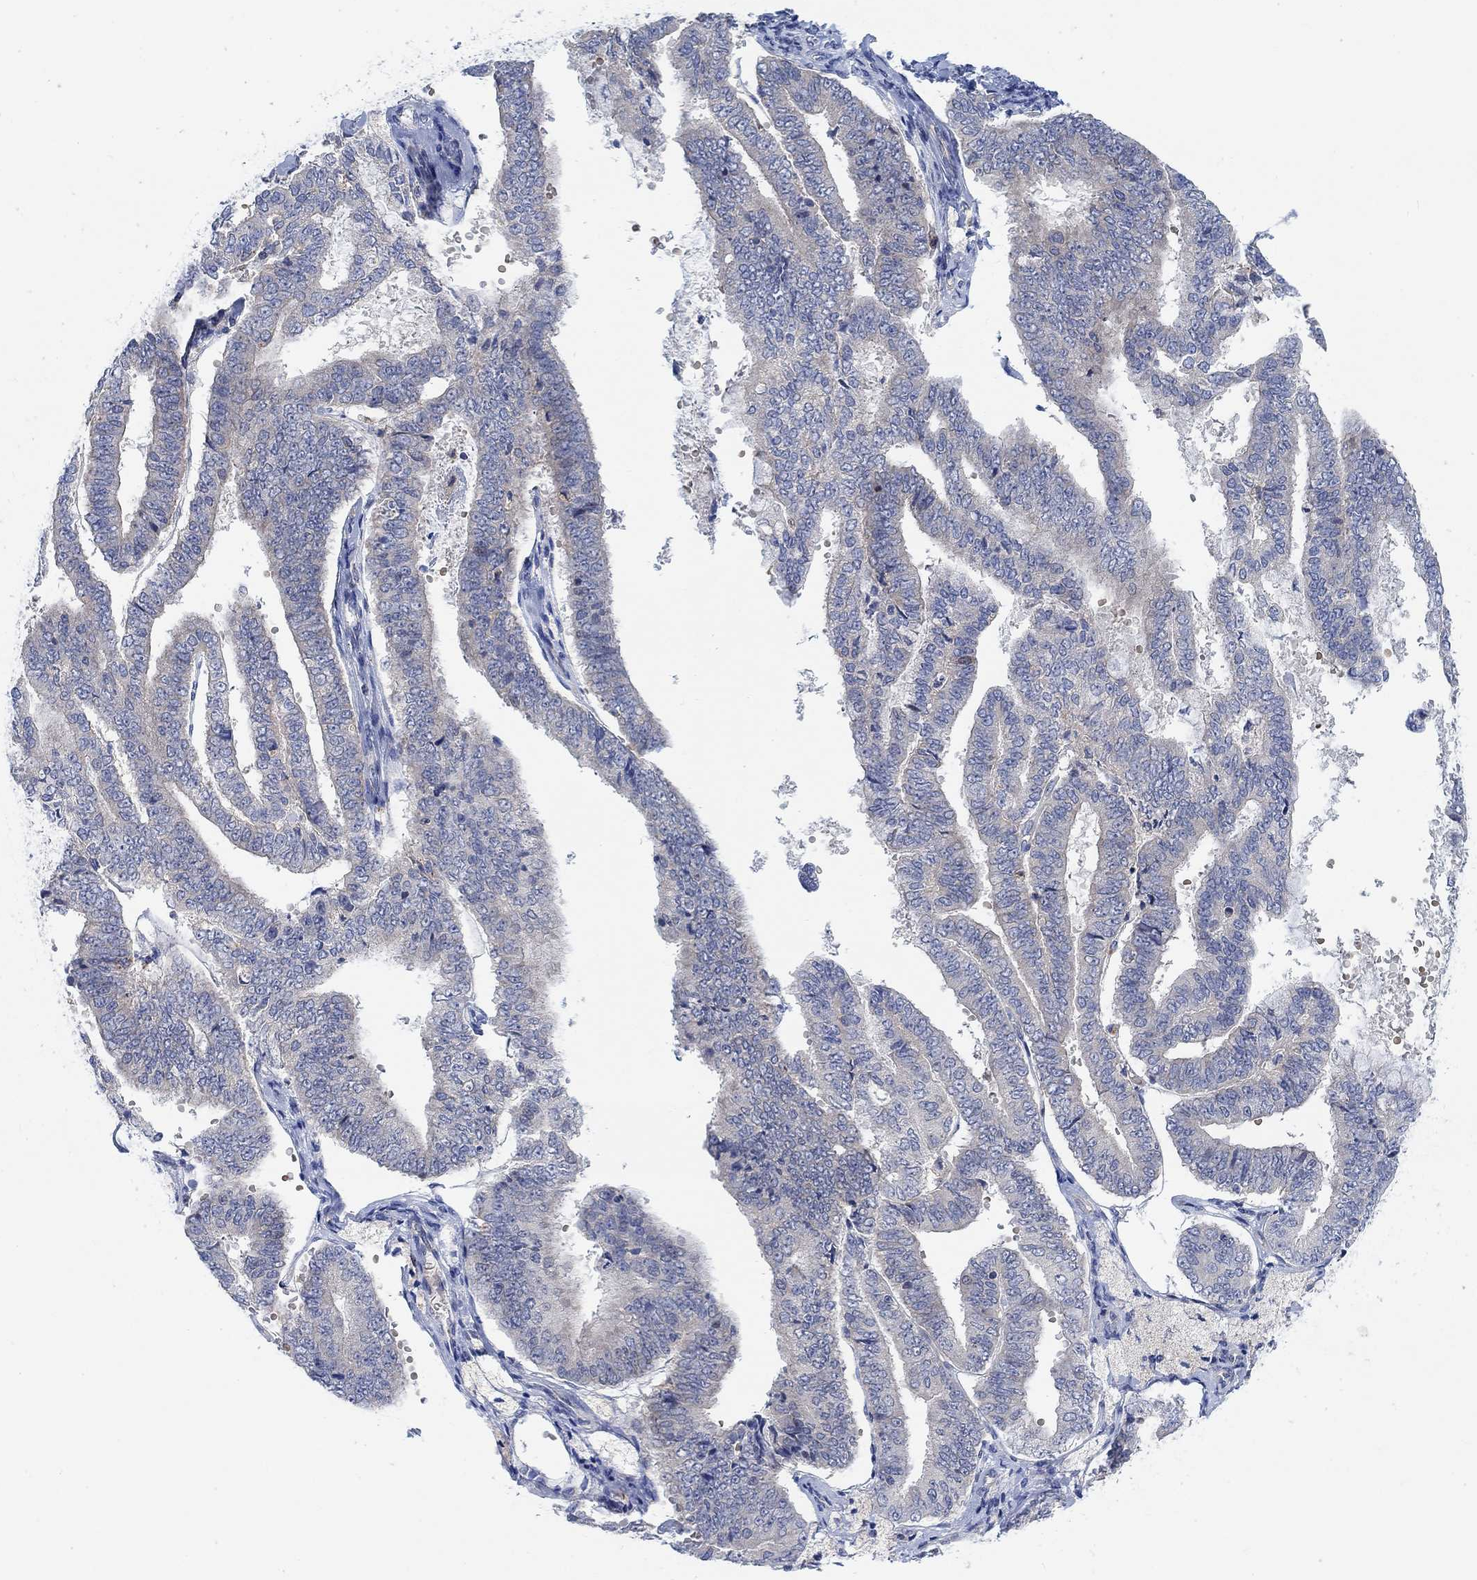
{"staining": {"intensity": "negative", "quantity": "none", "location": "none"}, "tissue": "endometrial cancer", "cell_type": "Tumor cells", "image_type": "cancer", "snomed": [{"axis": "morphology", "description": "Adenocarcinoma, NOS"}, {"axis": "topography", "description": "Endometrium"}], "caption": "Photomicrograph shows no significant protein expression in tumor cells of endometrial adenocarcinoma.", "gene": "PMFBP1", "patient": {"sex": "female", "age": 63}}